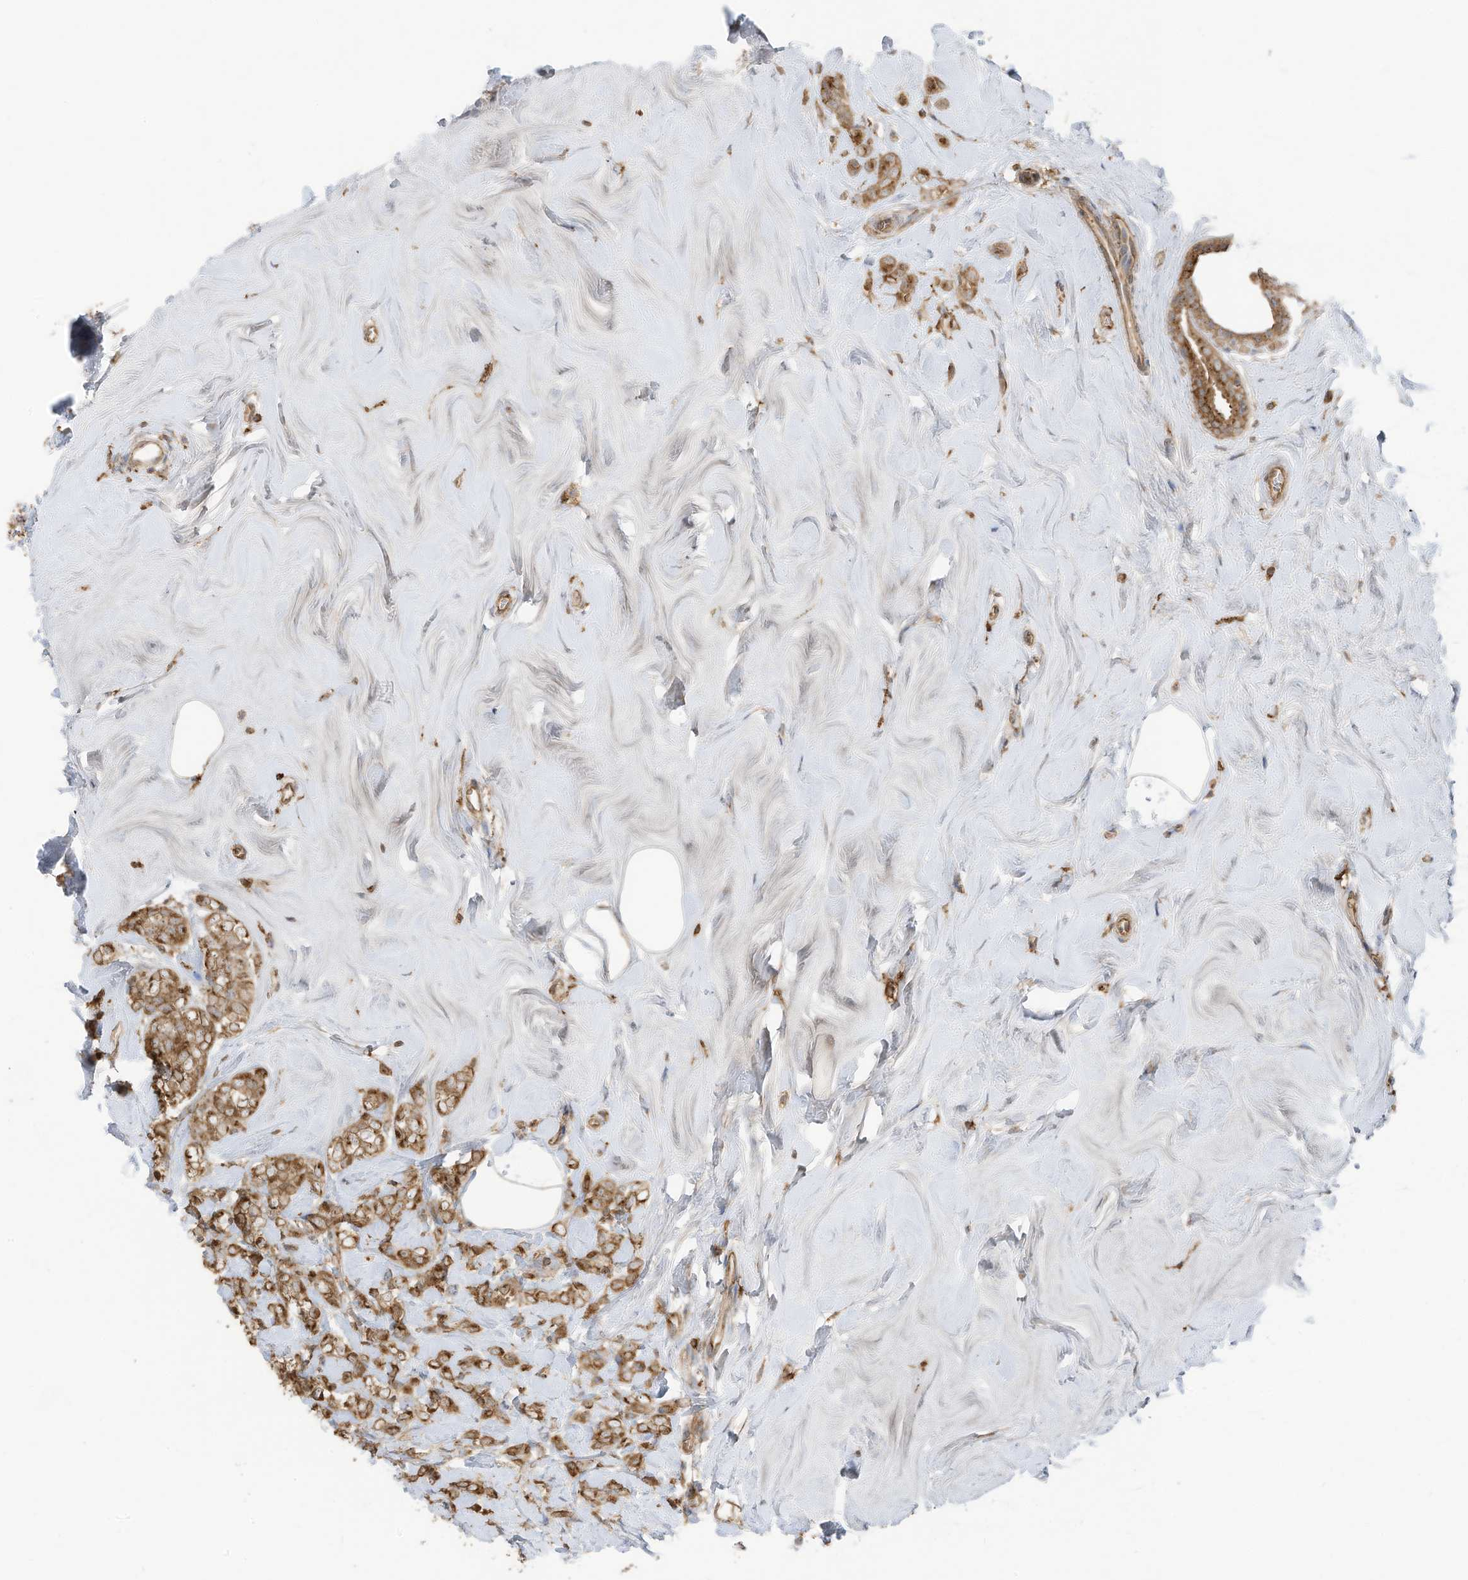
{"staining": {"intensity": "moderate", "quantity": ">75%", "location": "cytoplasmic/membranous"}, "tissue": "breast cancer", "cell_type": "Tumor cells", "image_type": "cancer", "snomed": [{"axis": "morphology", "description": "Lobular carcinoma"}, {"axis": "topography", "description": "Breast"}], "caption": "Tumor cells reveal medium levels of moderate cytoplasmic/membranous positivity in approximately >75% of cells in breast cancer.", "gene": "CGAS", "patient": {"sex": "female", "age": 47}}